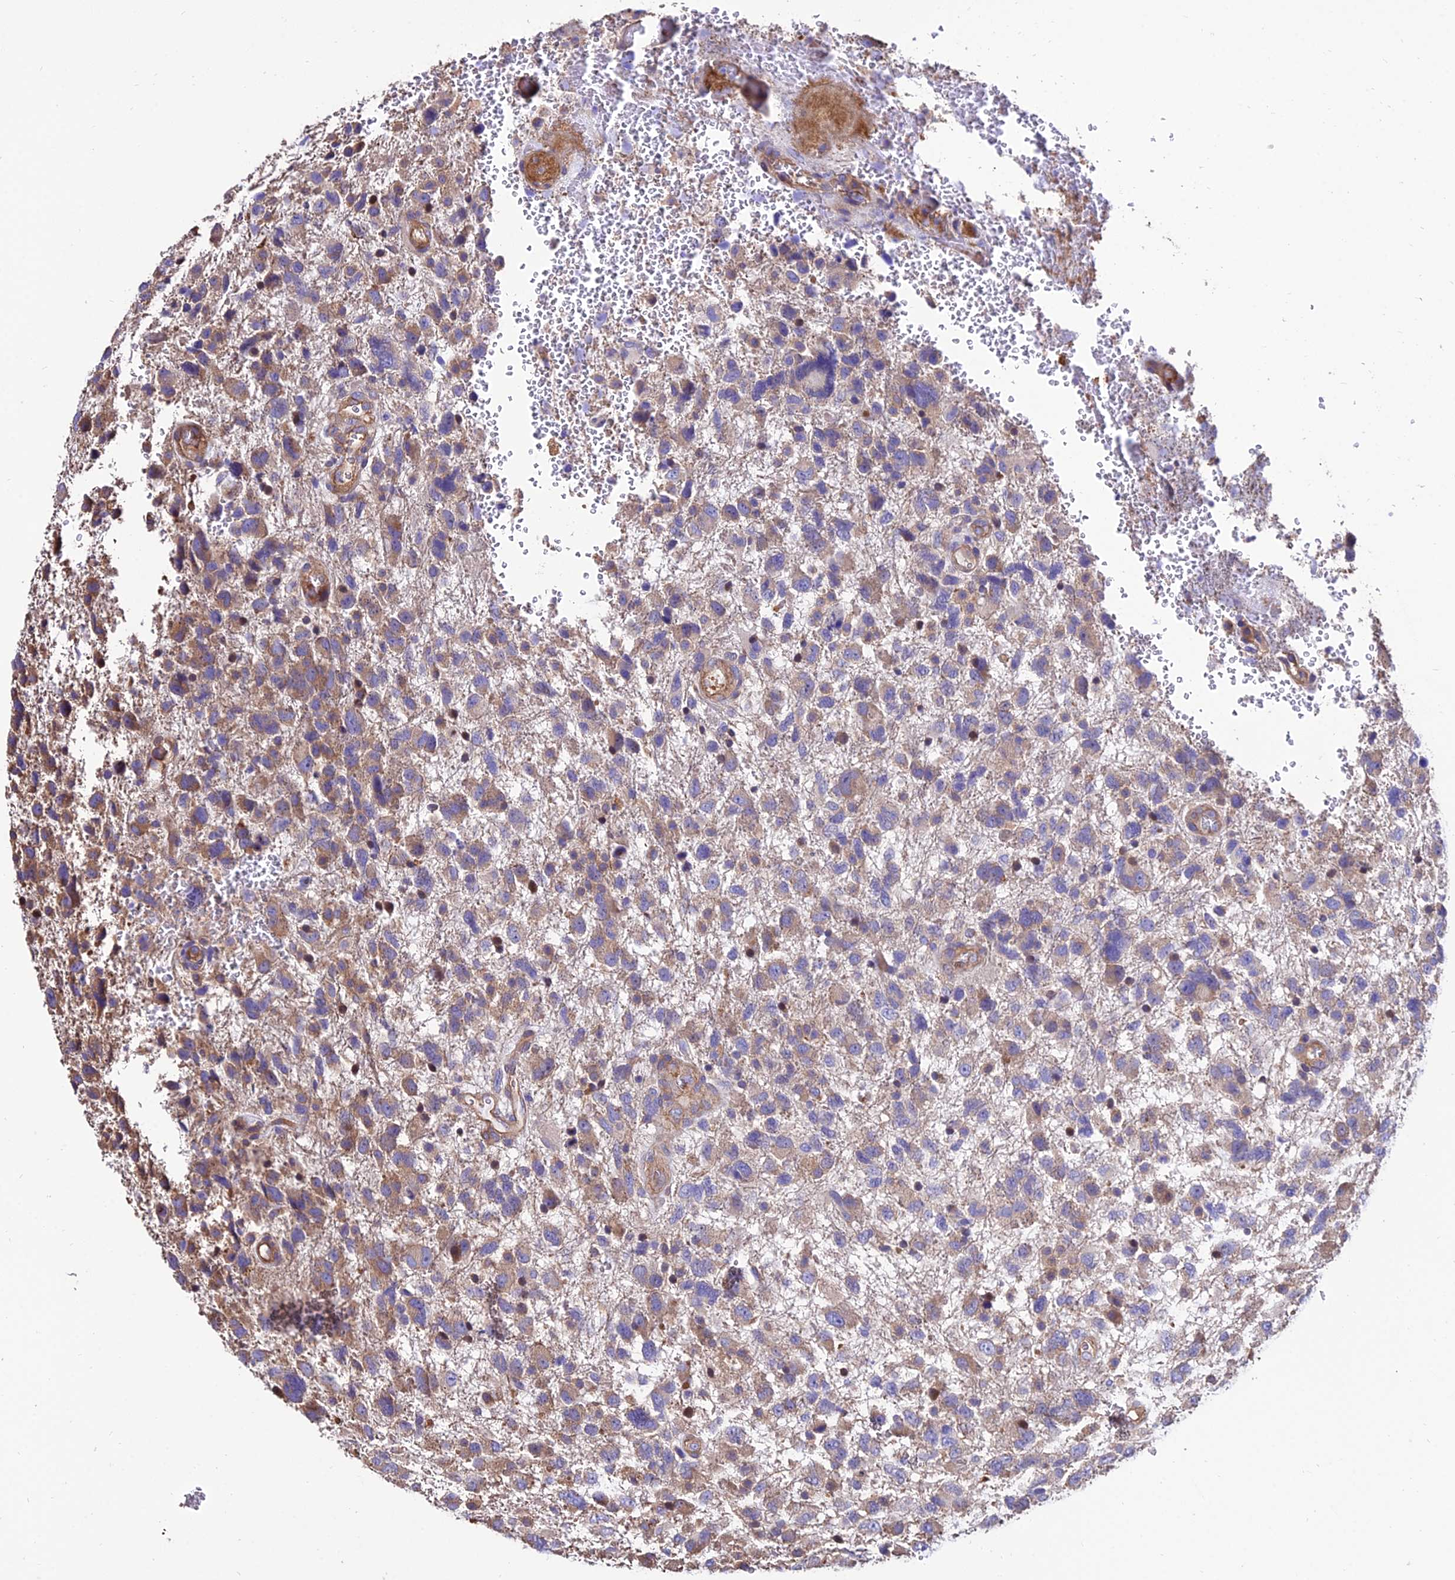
{"staining": {"intensity": "moderate", "quantity": ">75%", "location": "cytoplasmic/membranous"}, "tissue": "glioma", "cell_type": "Tumor cells", "image_type": "cancer", "snomed": [{"axis": "morphology", "description": "Glioma, malignant, High grade"}, {"axis": "topography", "description": "Brain"}], "caption": "The histopathology image shows immunohistochemical staining of glioma. There is moderate cytoplasmic/membranous expression is seen in about >75% of tumor cells.", "gene": "CALM2", "patient": {"sex": "male", "age": 61}}